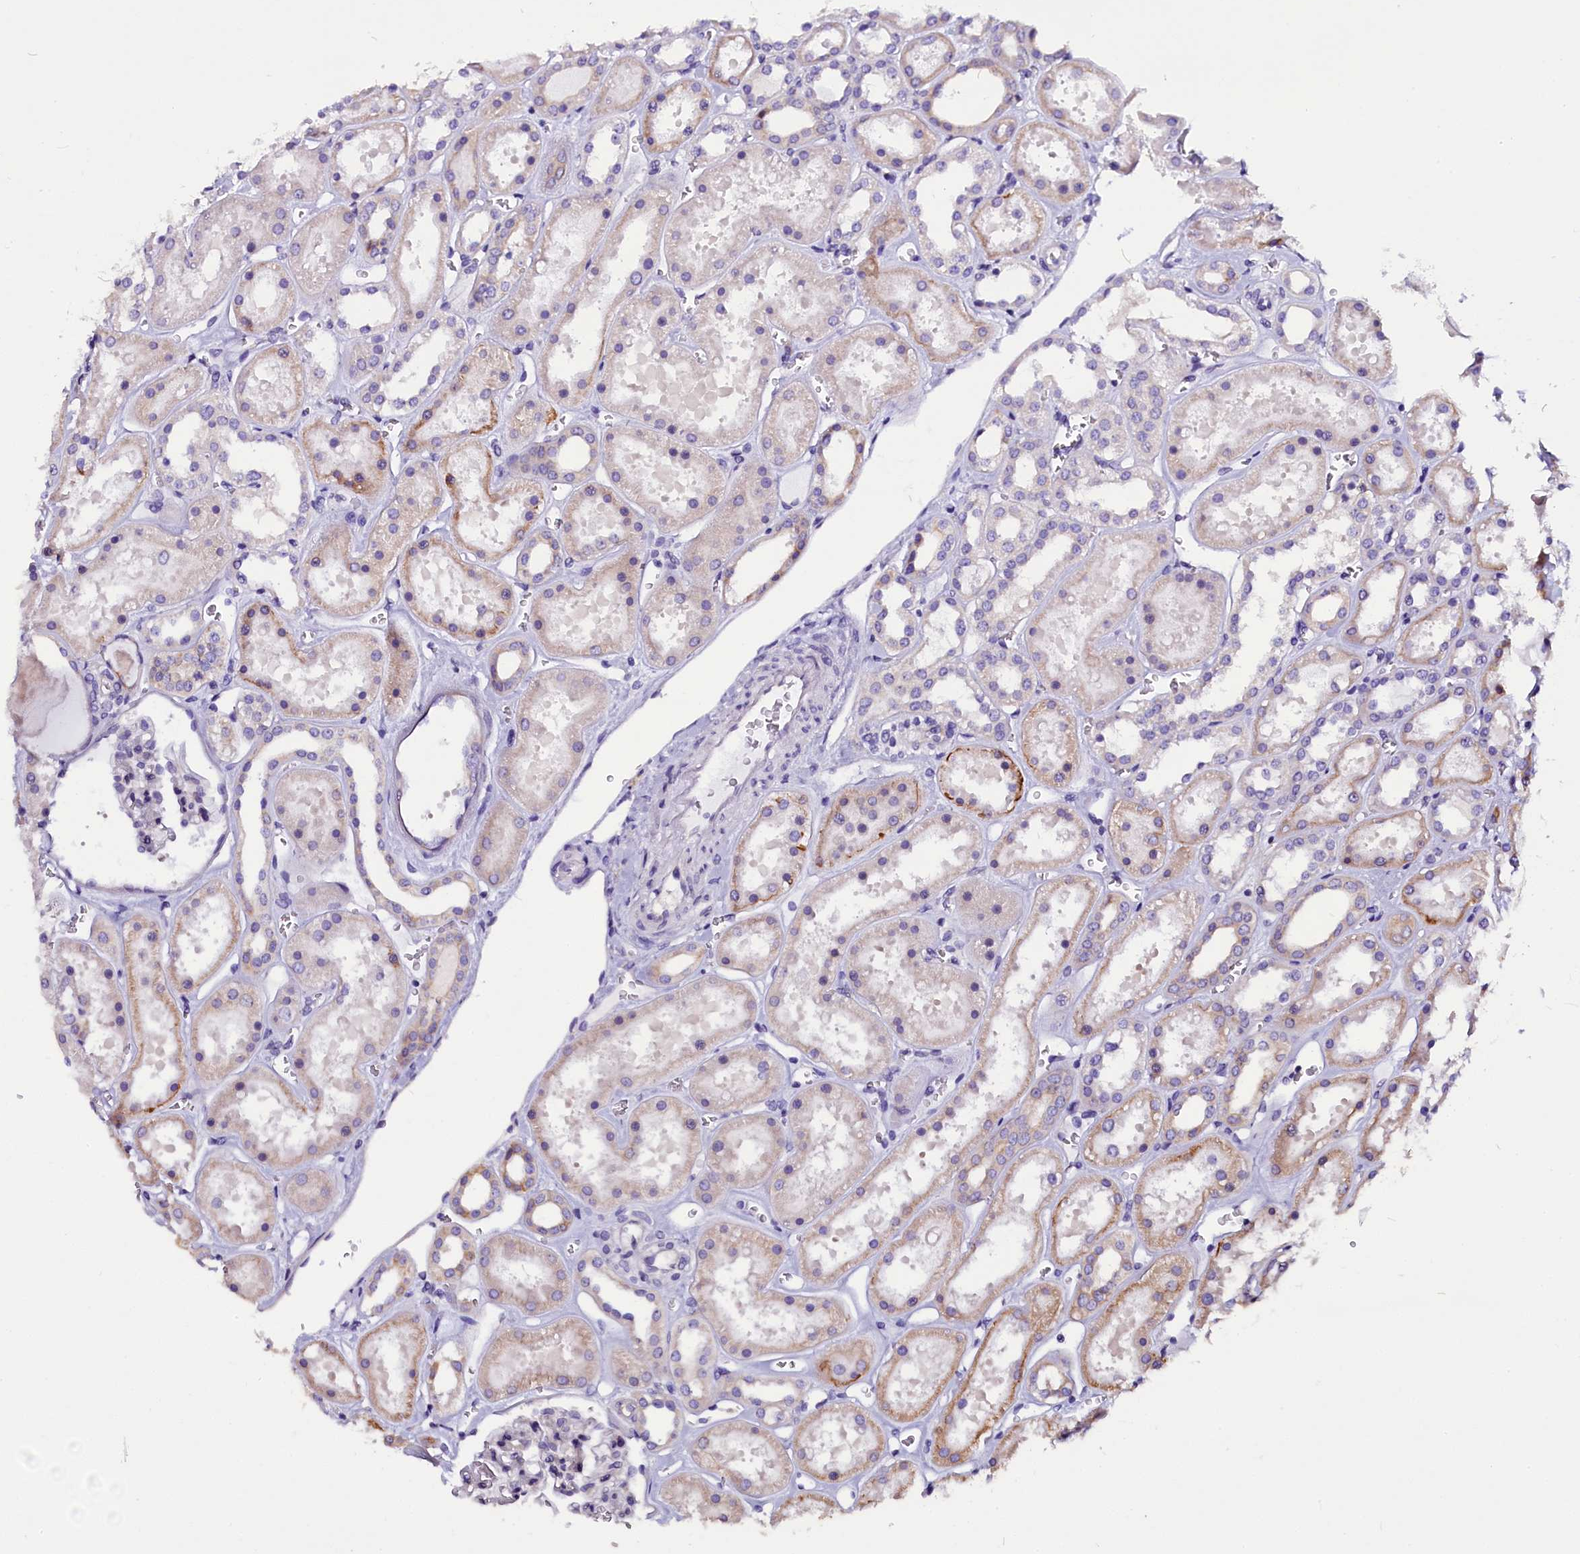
{"staining": {"intensity": "negative", "quantity": "none", "location": "none"}, "tissue": "kidney", "cell_type": "Cells in glomeruli", "image_type": "normal", "snomed": [{"axis": "morphology", "description": "Normal tissue, NOS"}, {"axis": "topography", "description": "Kidney"}], "caption": "Immunohistochemistry of unremarkable kidney displays no positivity in cells in glomeruli. (Brightfield microscopy of DAB IHC at high magnification).", "gene": "CEP170", "patient": {"sex": "female", "age": 41}}